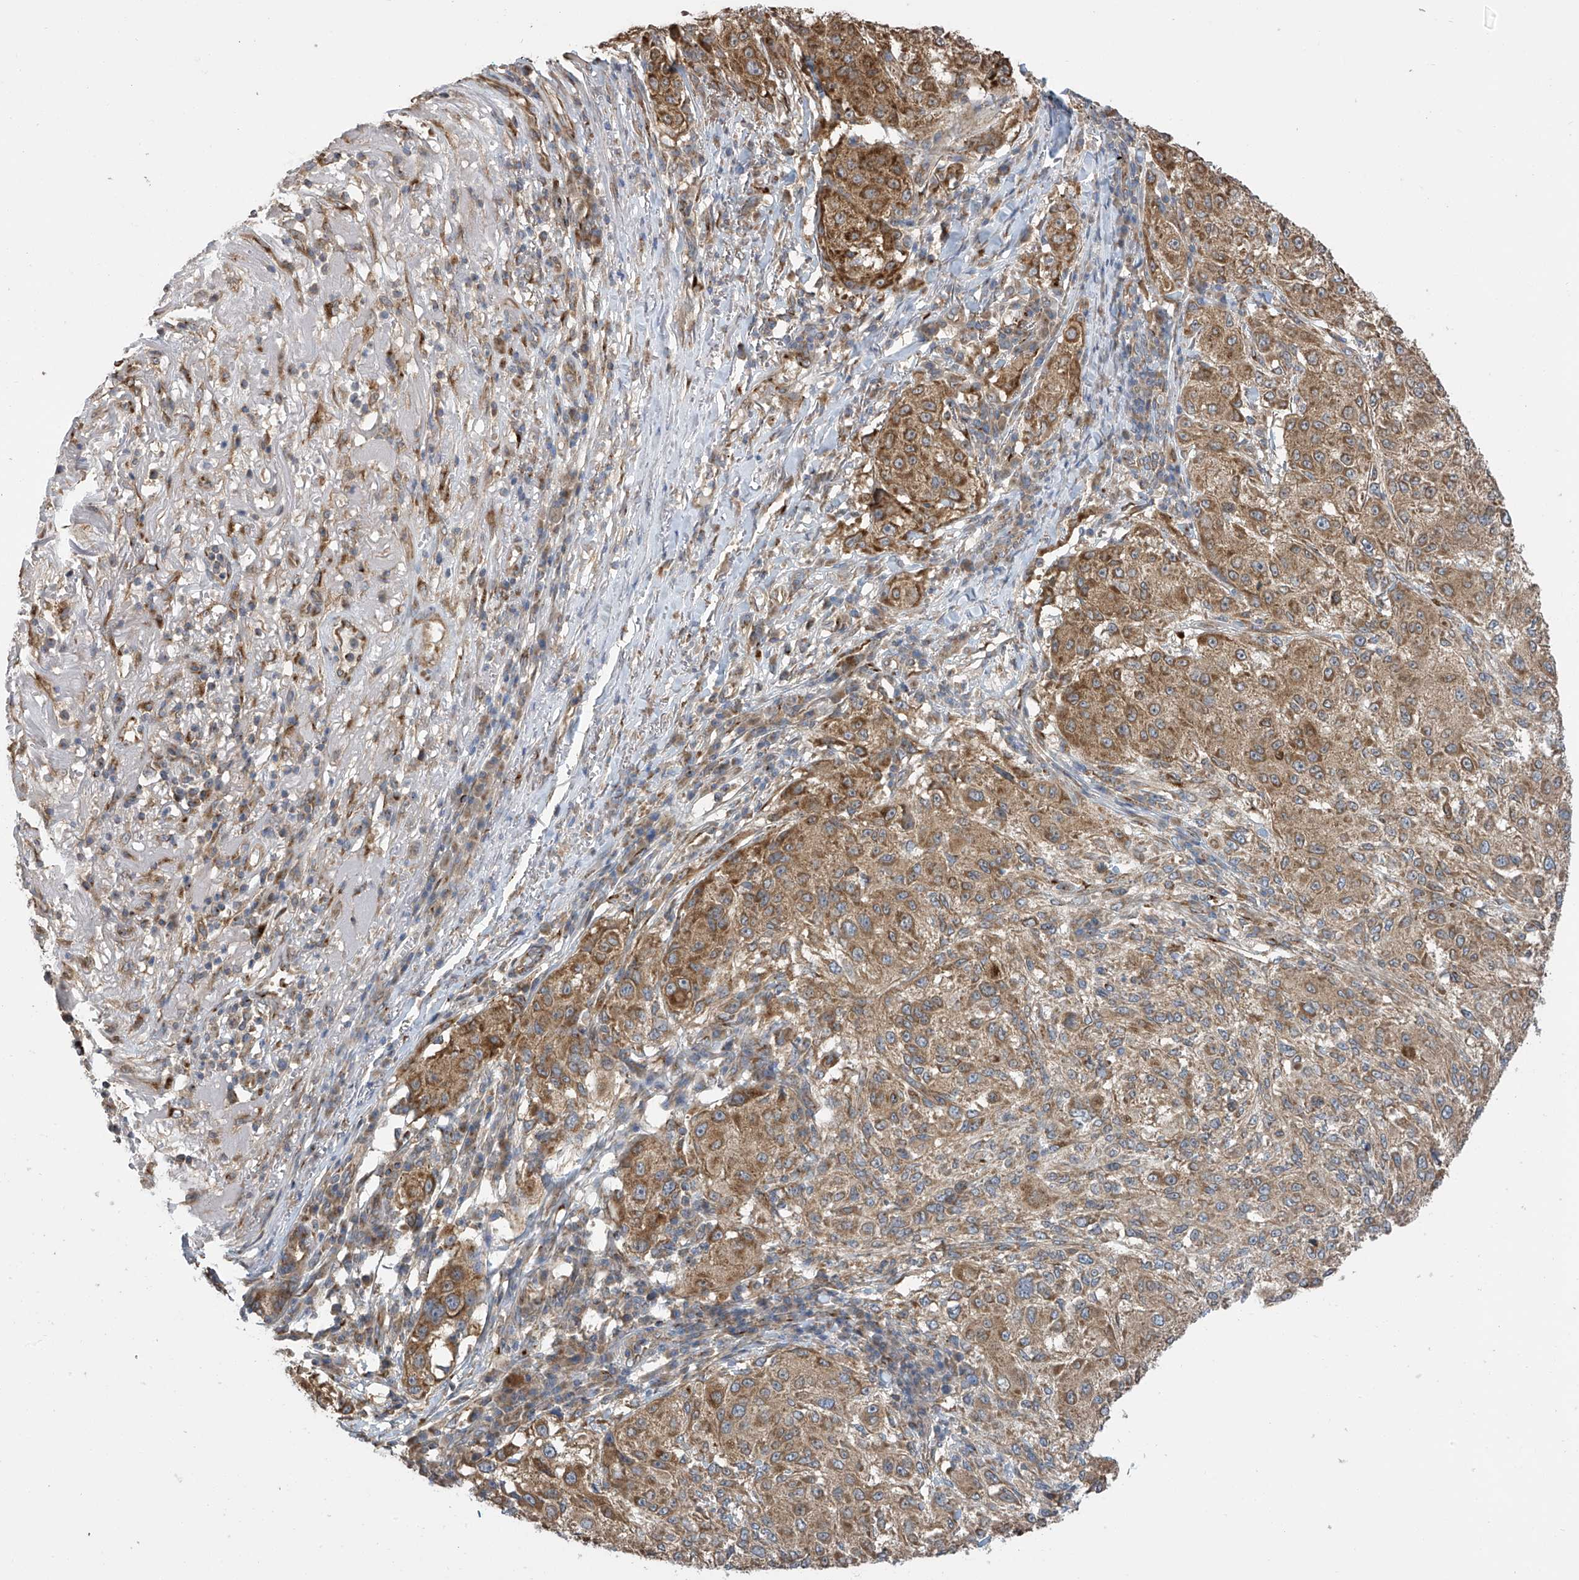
{"staining": {"intensity": "moderate", "quantity": ">75%", "location": "cytoplasmic/membranous"}, "tissue": "melanoma", "cell_type": "Tumor cells", "image_type": "cancer", "snomed": [{"axis": "morphology", "description": "Necrosis, NOS"}, {"axis": "morphology", "description": "Malignant melanoma, NOS"}, {"axis": "topography", "description": "Skin"}], "caption": "A brown stain highlights moderate cytoplasmic/membranous staining of a protein in human malignant melanoma tumor cells.", "gene": "PNPT1", "patient": {"sex": "female", "age": 87}}